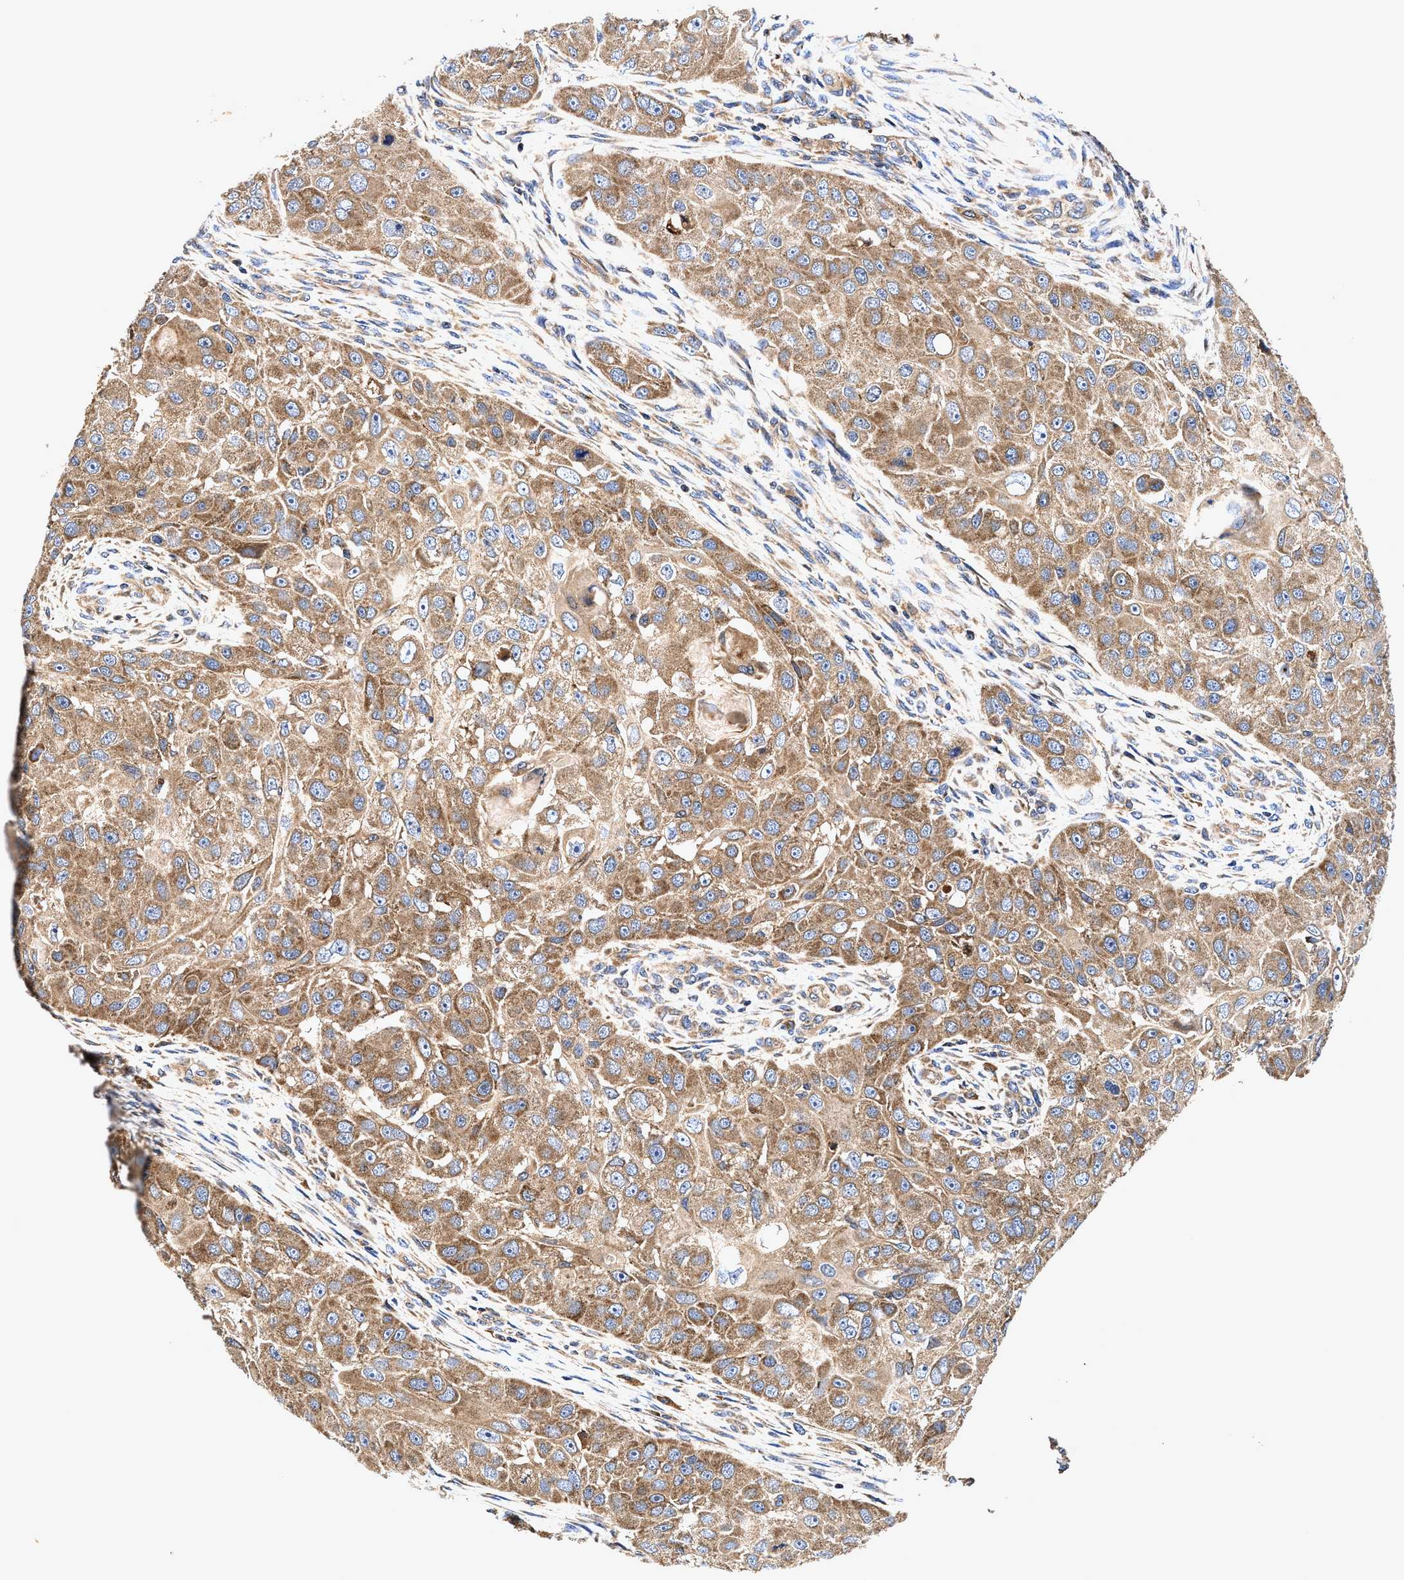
{"staining": {"intensity": "moderate", "quantity": ">75%", "location": "cytoplasmic/membranous"}, "tissue": "head and neck cancer", "cell_type": "Tumor cells", "image_type": "cancer", "snomed": [{"axis": "morphology", "description": "Normal tissue, NOS"}, {"axis": "morphology", "description": "Squamous cell carcinoma, NOS"}, {"axis": "topography", "description": "Skeletal muscle"}, {"axis": "topography", "description": "Head-Neck"}], "caption": "A photomicrograph of squamous cell carcinoma (head and neck) stained for a protein displays moderate cytoplasmic/membranous brown staining in tumor cells. Using DAB (brown) and hematoxylin (blue) stains, captured at high magnification using brightfield microscopy.", "gene": "EFNA4", "patient": {"sex": "male", "age": 51}}